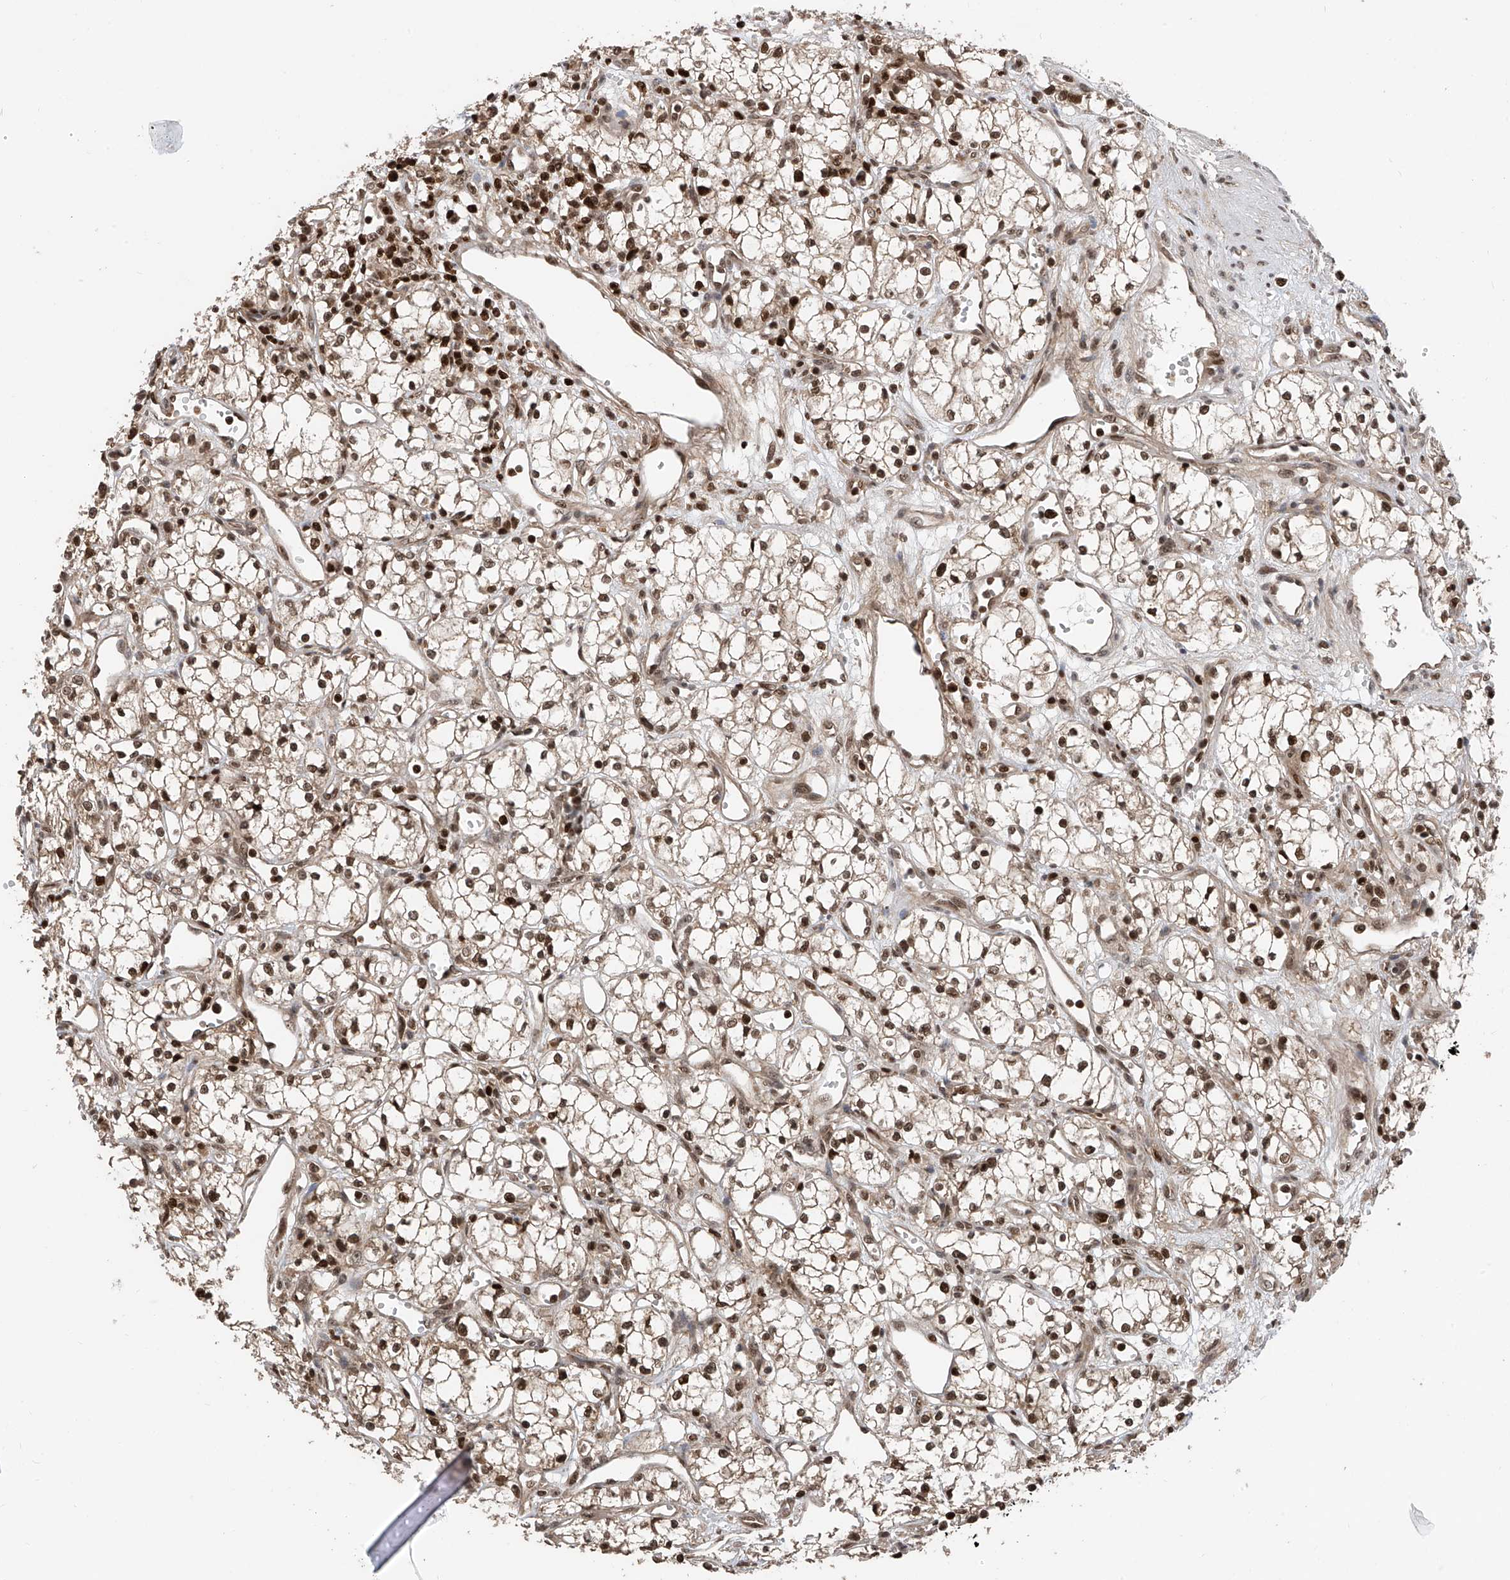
{"staining": {"intensity": "strong", "quantity": ">75%", "location": "nuclear"}, "tissue": "renal cancer", "cell_type": "Tumor cells", "image_type": "cancer", "snomed": [{"axis": "morphology", "description": "Adenocarcinoma, NOS"}, {"axis": "topography", "description": "Kidney"}], "caption": "Immunohistochemistry photomicrograph of neoplastic tissue: human renal cancer (adenocarcinoma) stained using immunohistochemistry (IHC) reveals high levels of strong protein expression localized specifically in the nuclear of tumor cells, appearing as a nuclear brown color.", "gene": "DNAJC9", "patient": {"sex": "male", "age": 59}}